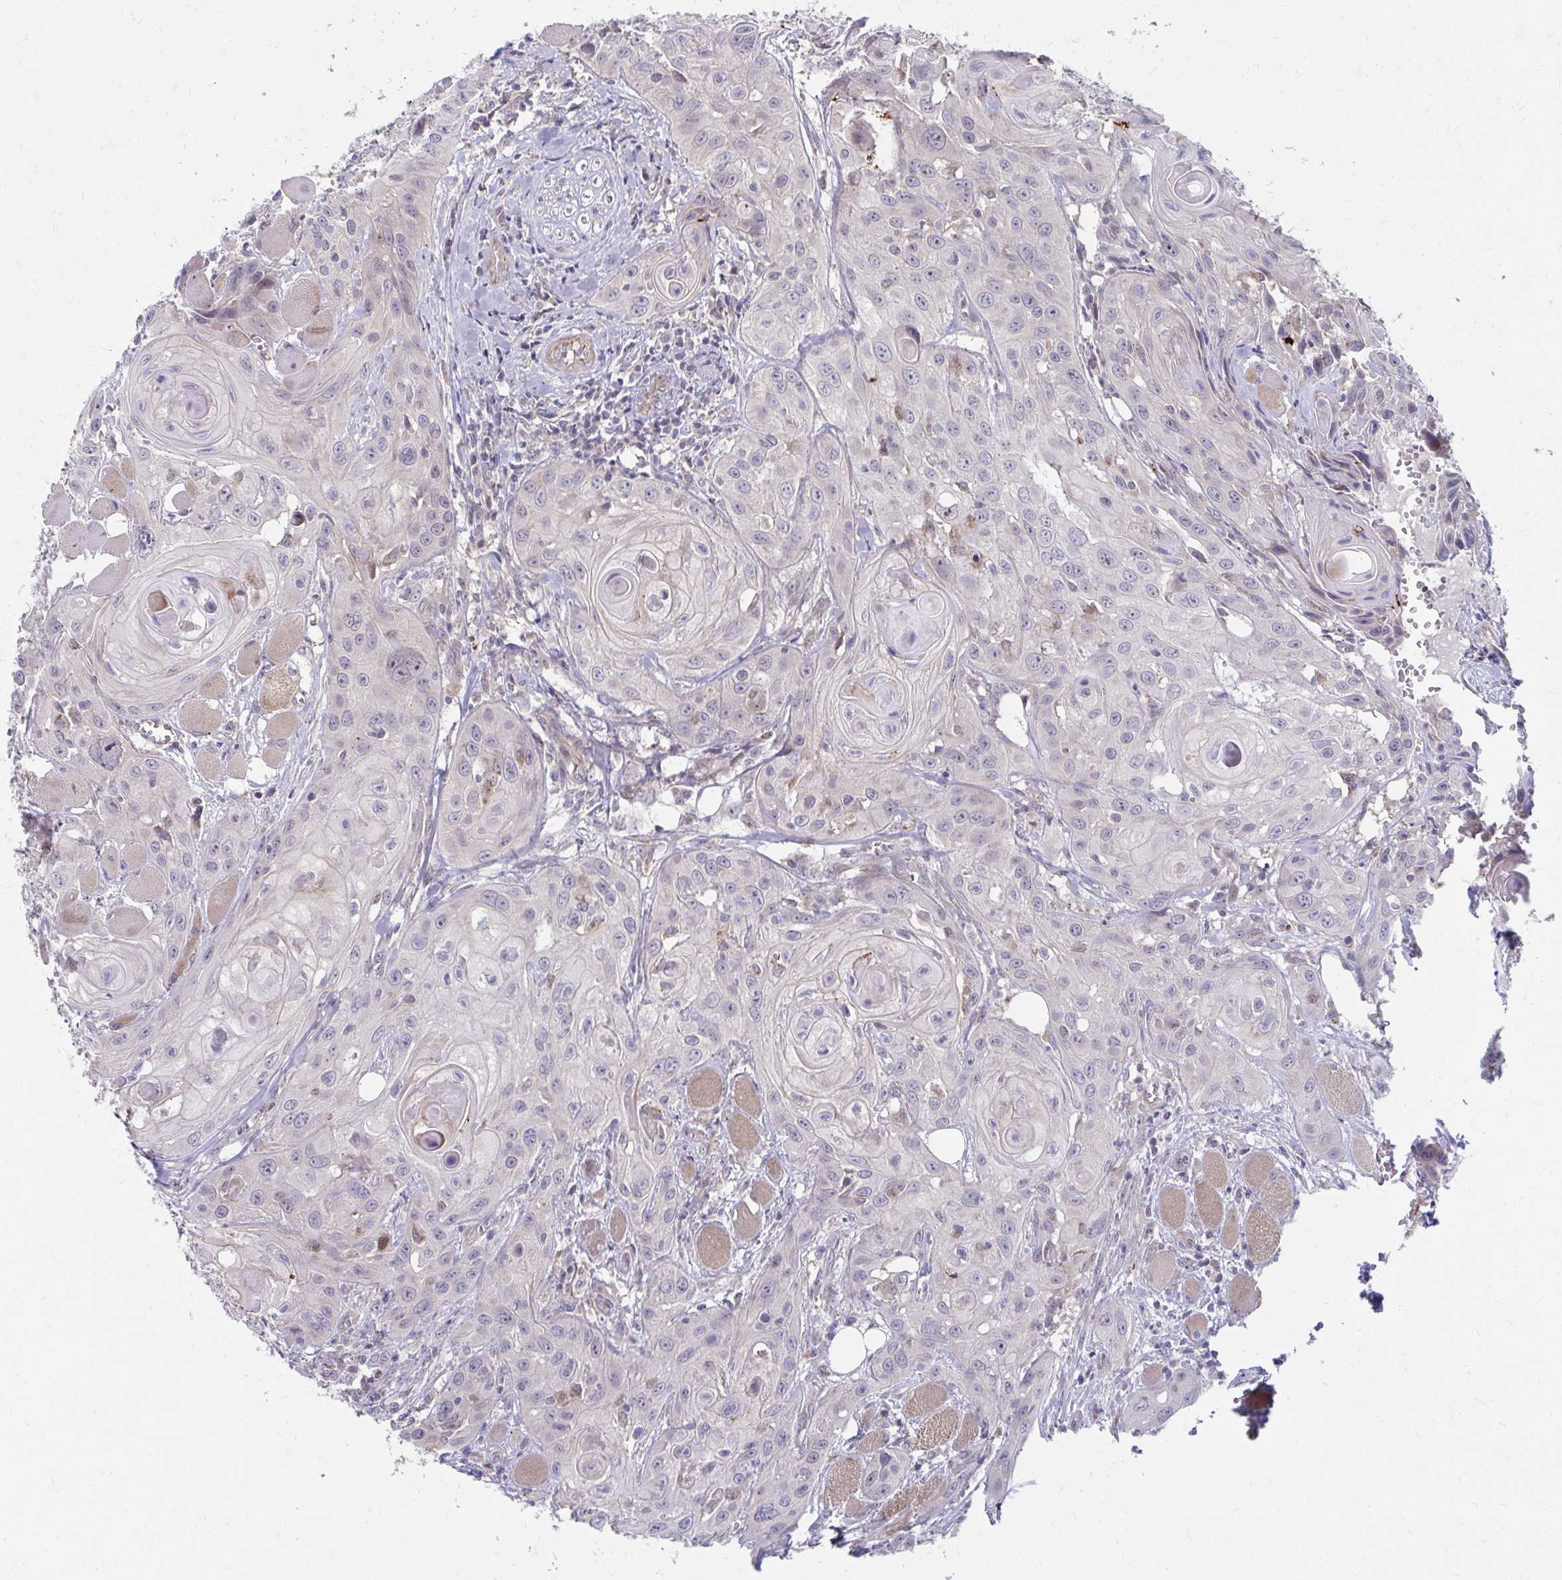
{"staining": {"intensity": "negative", "quantity": "none", "location": "none"}, "tissue": "head and neck cancer", "cell_type": "Tumor cells", "image_type": "cancer", "snomed": [{"axis": "morphology", "description": "Squamous cell carcinoma, NOS"}, {"axis": "topography", "description": "Oral tissue"}, {"axis": "topography", "description": "Head-Neck"}], "caption": "A photomicrograph of squamous cell carcinoma (head and neck) stained for a protein demonstrates no brown staining in tumor cells. Brightfield microscopy of immunohistochemistry (IHC) stained with DAB (brown) and hematoxylin (blue), captured at high magnification.", "gene": "ITPR2", "patient": {"sex": "male", "age": 58}}